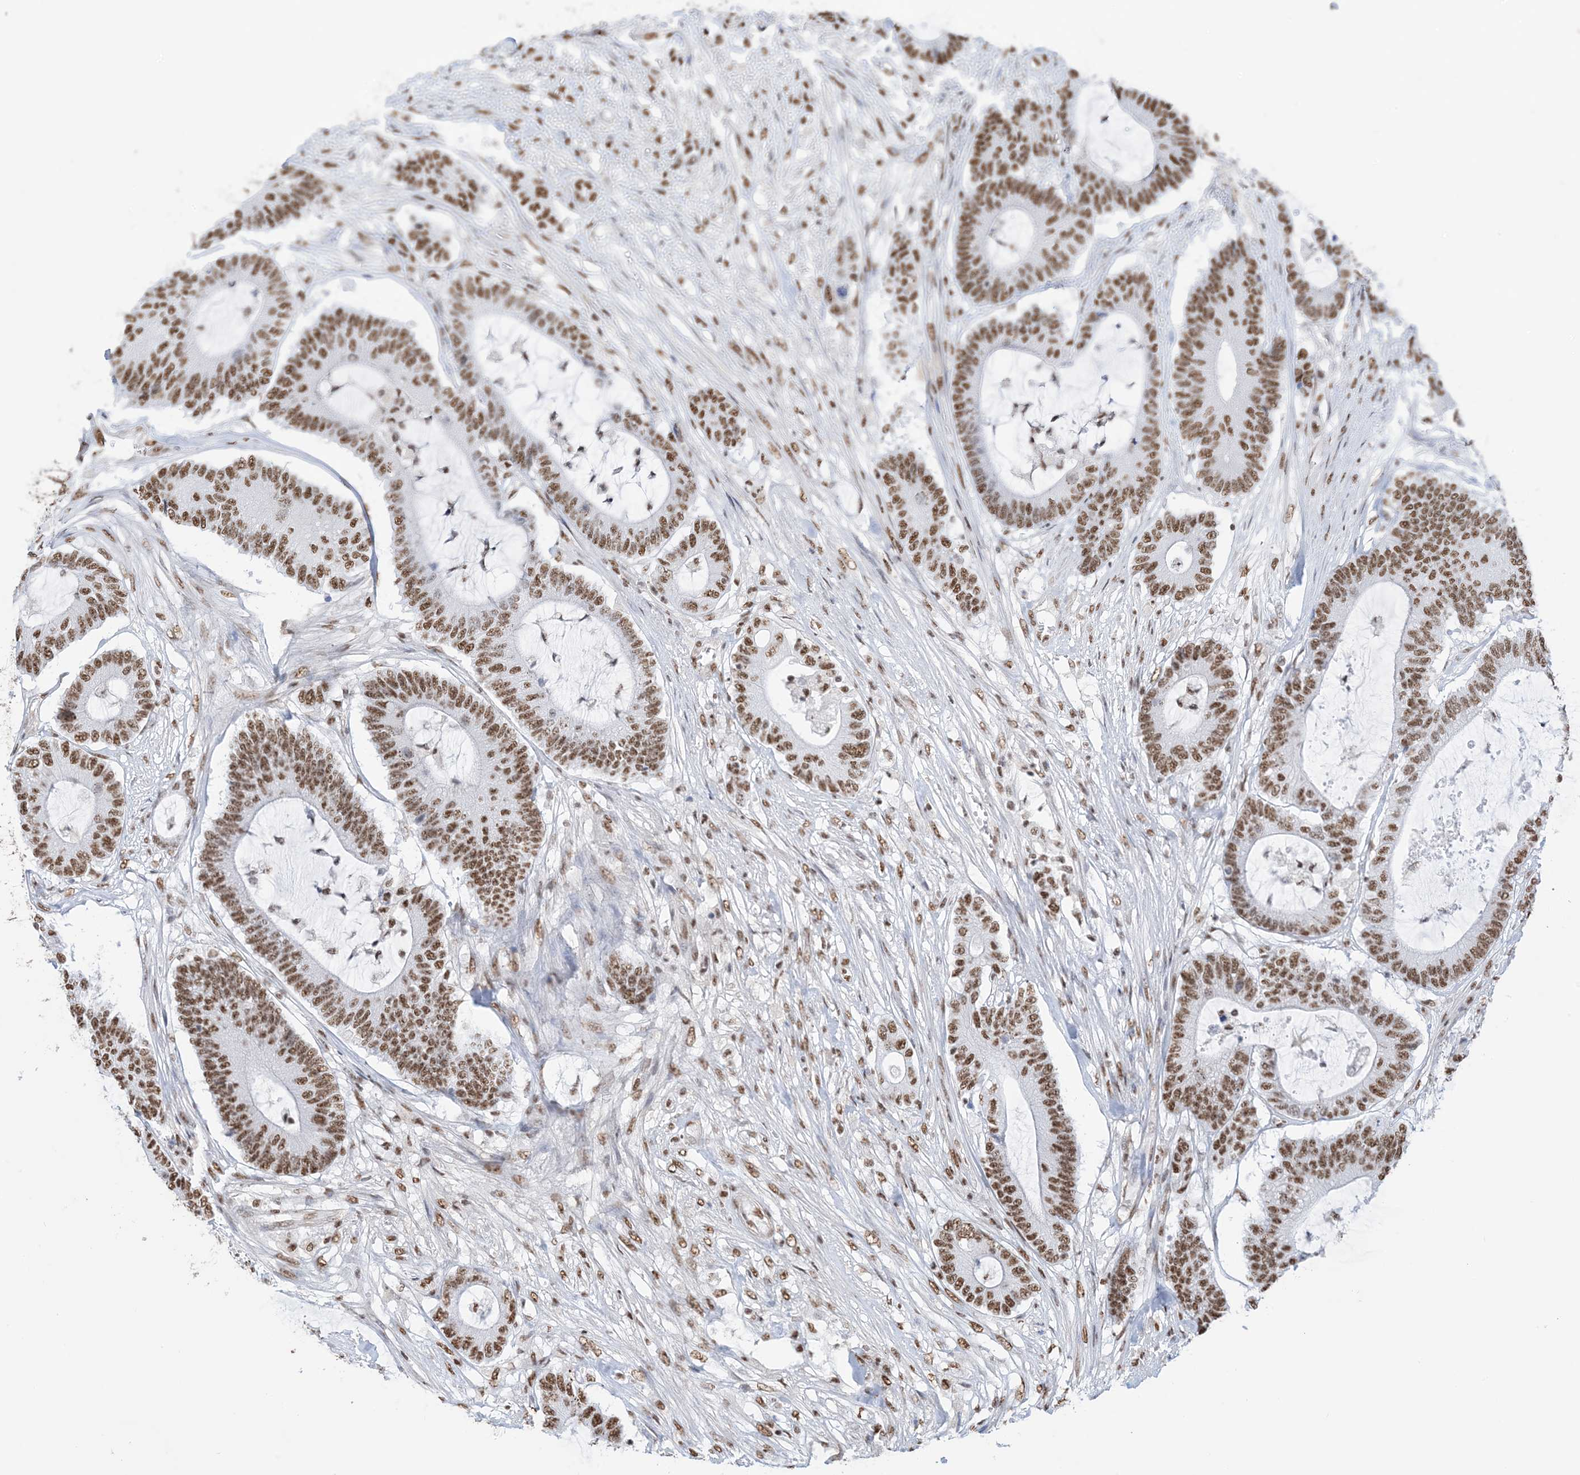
{"staining": {"intensity": "moderate", "quantity": ">75%", "location": "nuclear"}, "tissue": "colorectal cancer", "cell_type": "Tumor cells", "image_type": "cancer", "snomed": [{"axis": "morphology", "description": "Adenocarcinoma, NOS"}, {"axis": "topography", "description": "Colon"}], "caption": "This is a histology image of immunohistochemistry (IHC) staining of colorectal adenocarcinoma, which shows moderate staining in the nuclear of tumor cells.", "gene": "ZNF792", "patient": {"sex": "female", "age": 84}}